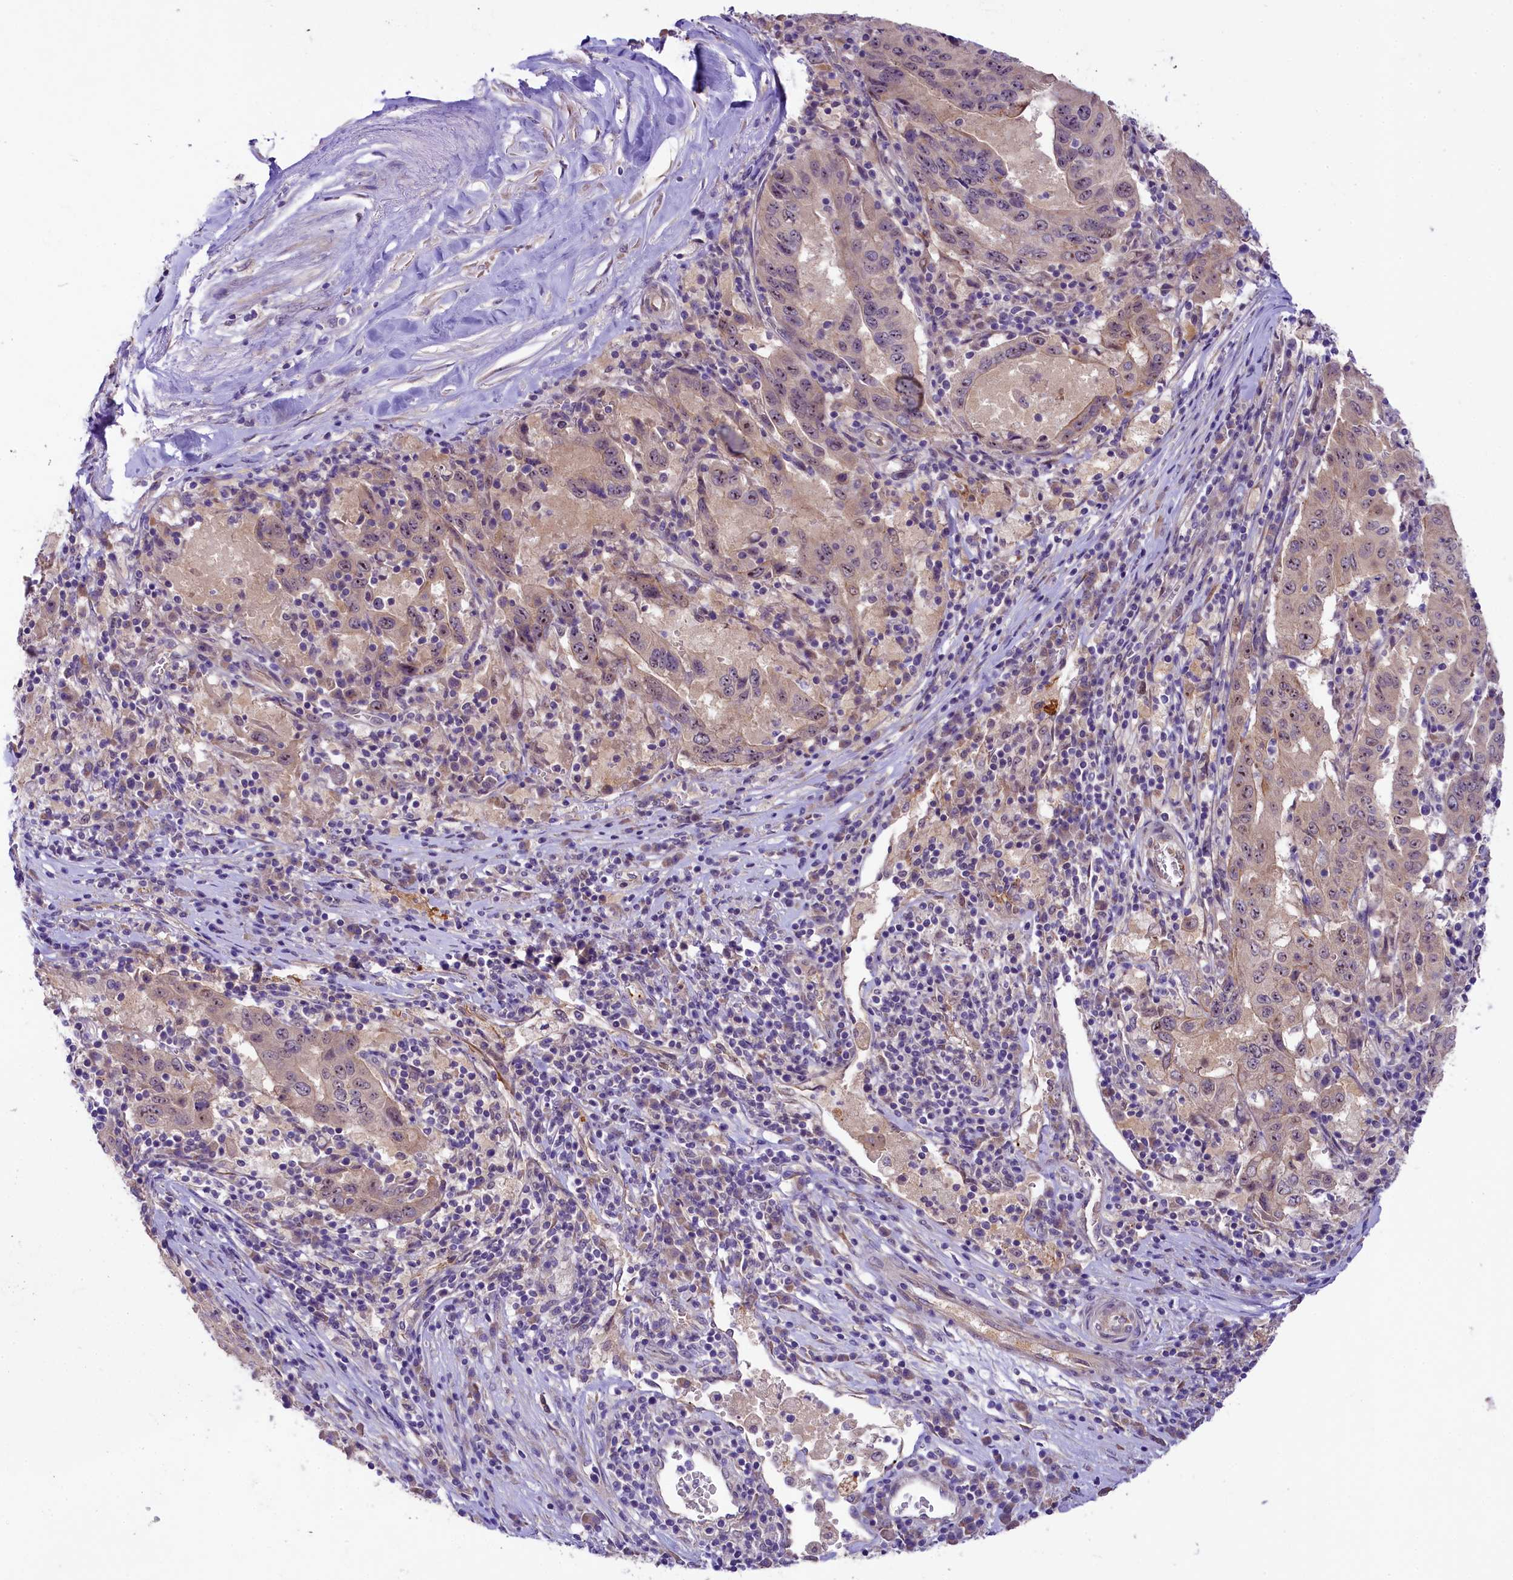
{"staining": {"intensity": "weak", "quantity": "25%-75%", "location": "cytoplasmic/membranous,nuclear"}, "tissue": "pancreatic cancer", "cell_type": "Tumor cells", "image_type": "cancer", "snomed": [{"axis": "morphology", "description": "Adenocarcinoma, NOS"}, {"axis": "topography", "description": "Pancreas"}], "caption": "Adenocarcinoma (pancreatic) stained for a protein shows weak cytoplasmic/membranous and nuclear positivity in tumor cells. (DAB IHC, brown staining for protein, blue staining for nuclei).", "gene": "UBXN6", "patient": {"sex": "male", "age": 63}}